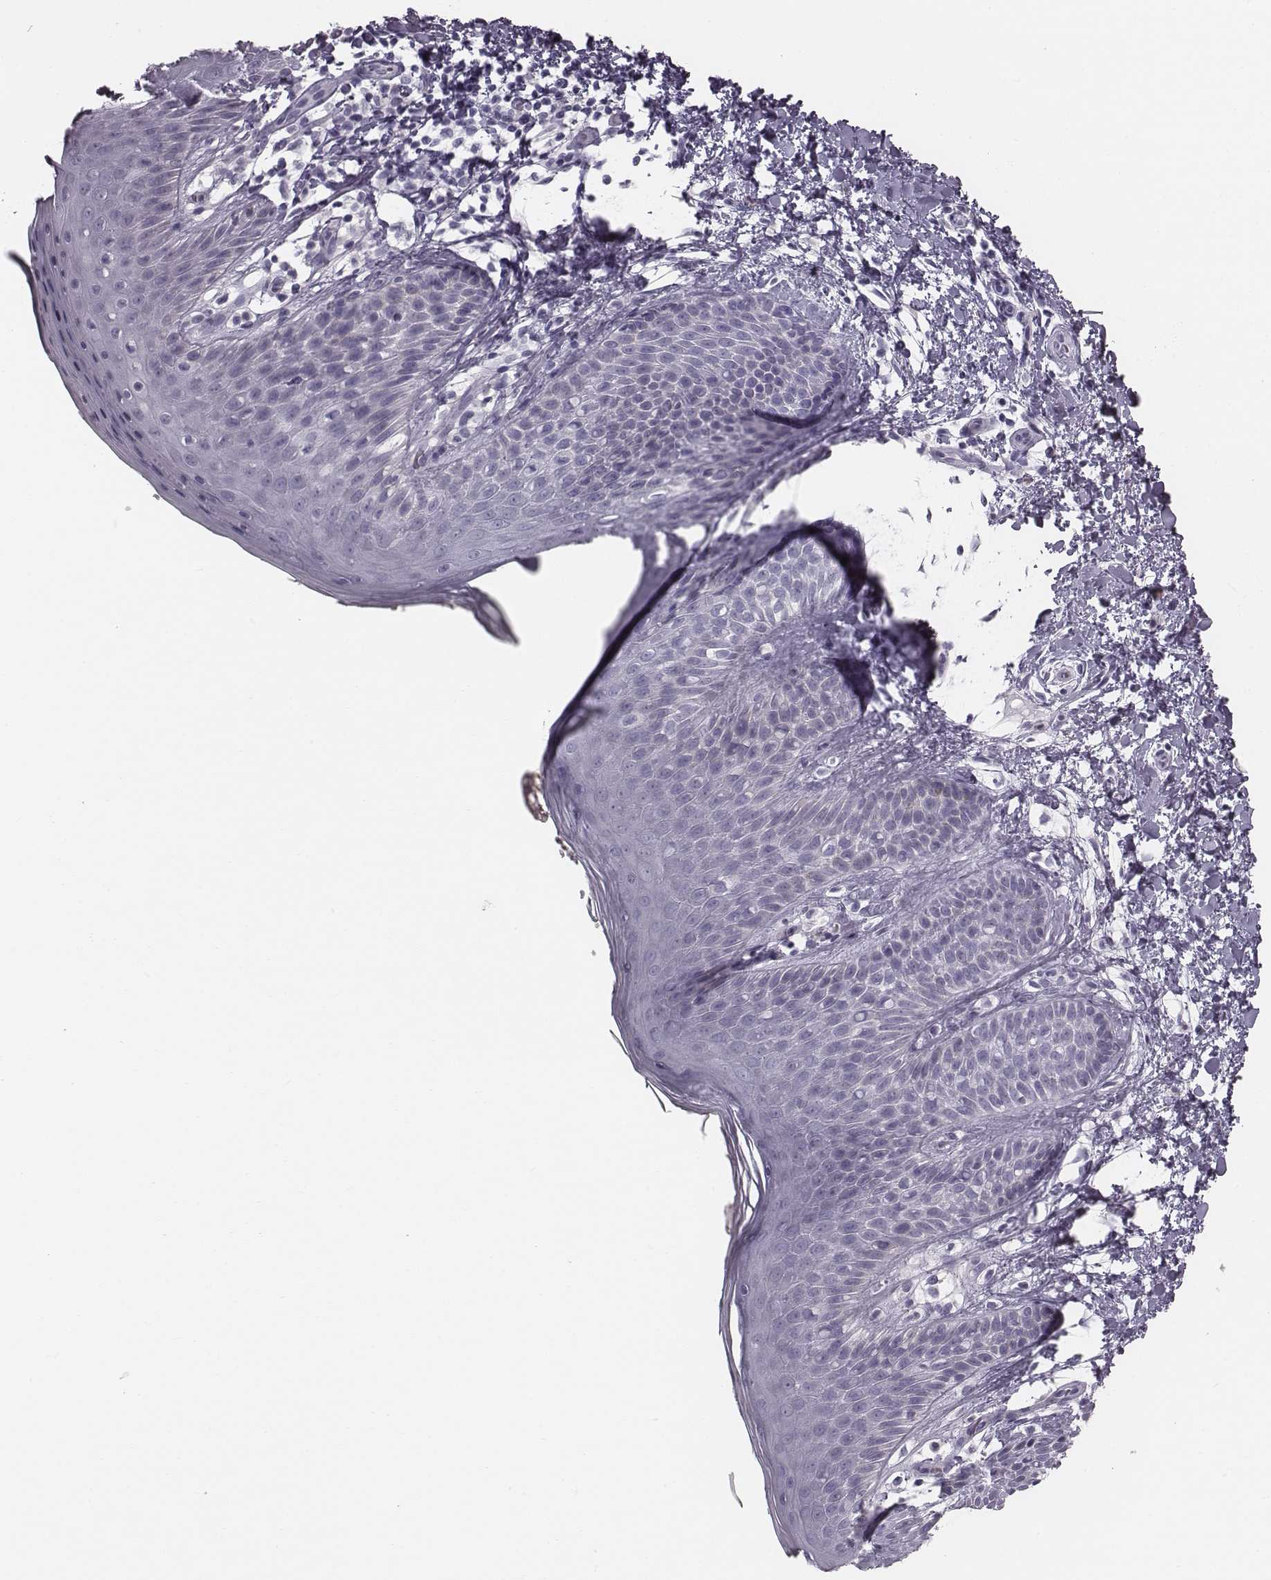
{"staining": {"intensity": "negative", "quantity": "none", "location": "none"}, "tissue": "skin", "cell_type": "Epidermal cells", "image_type": "normal", "snomed": [{"axis": "morphology", "description": "Normal tissue, NOS"}, {"axis": "topography", "description": "Anal"}], "caption": "Immunohistochemistry (IHC) of normal skin demonstrates no expression in epidermal cells.", "gene": "CRISP1", "patient": {"sex": "male", "age": 36}}